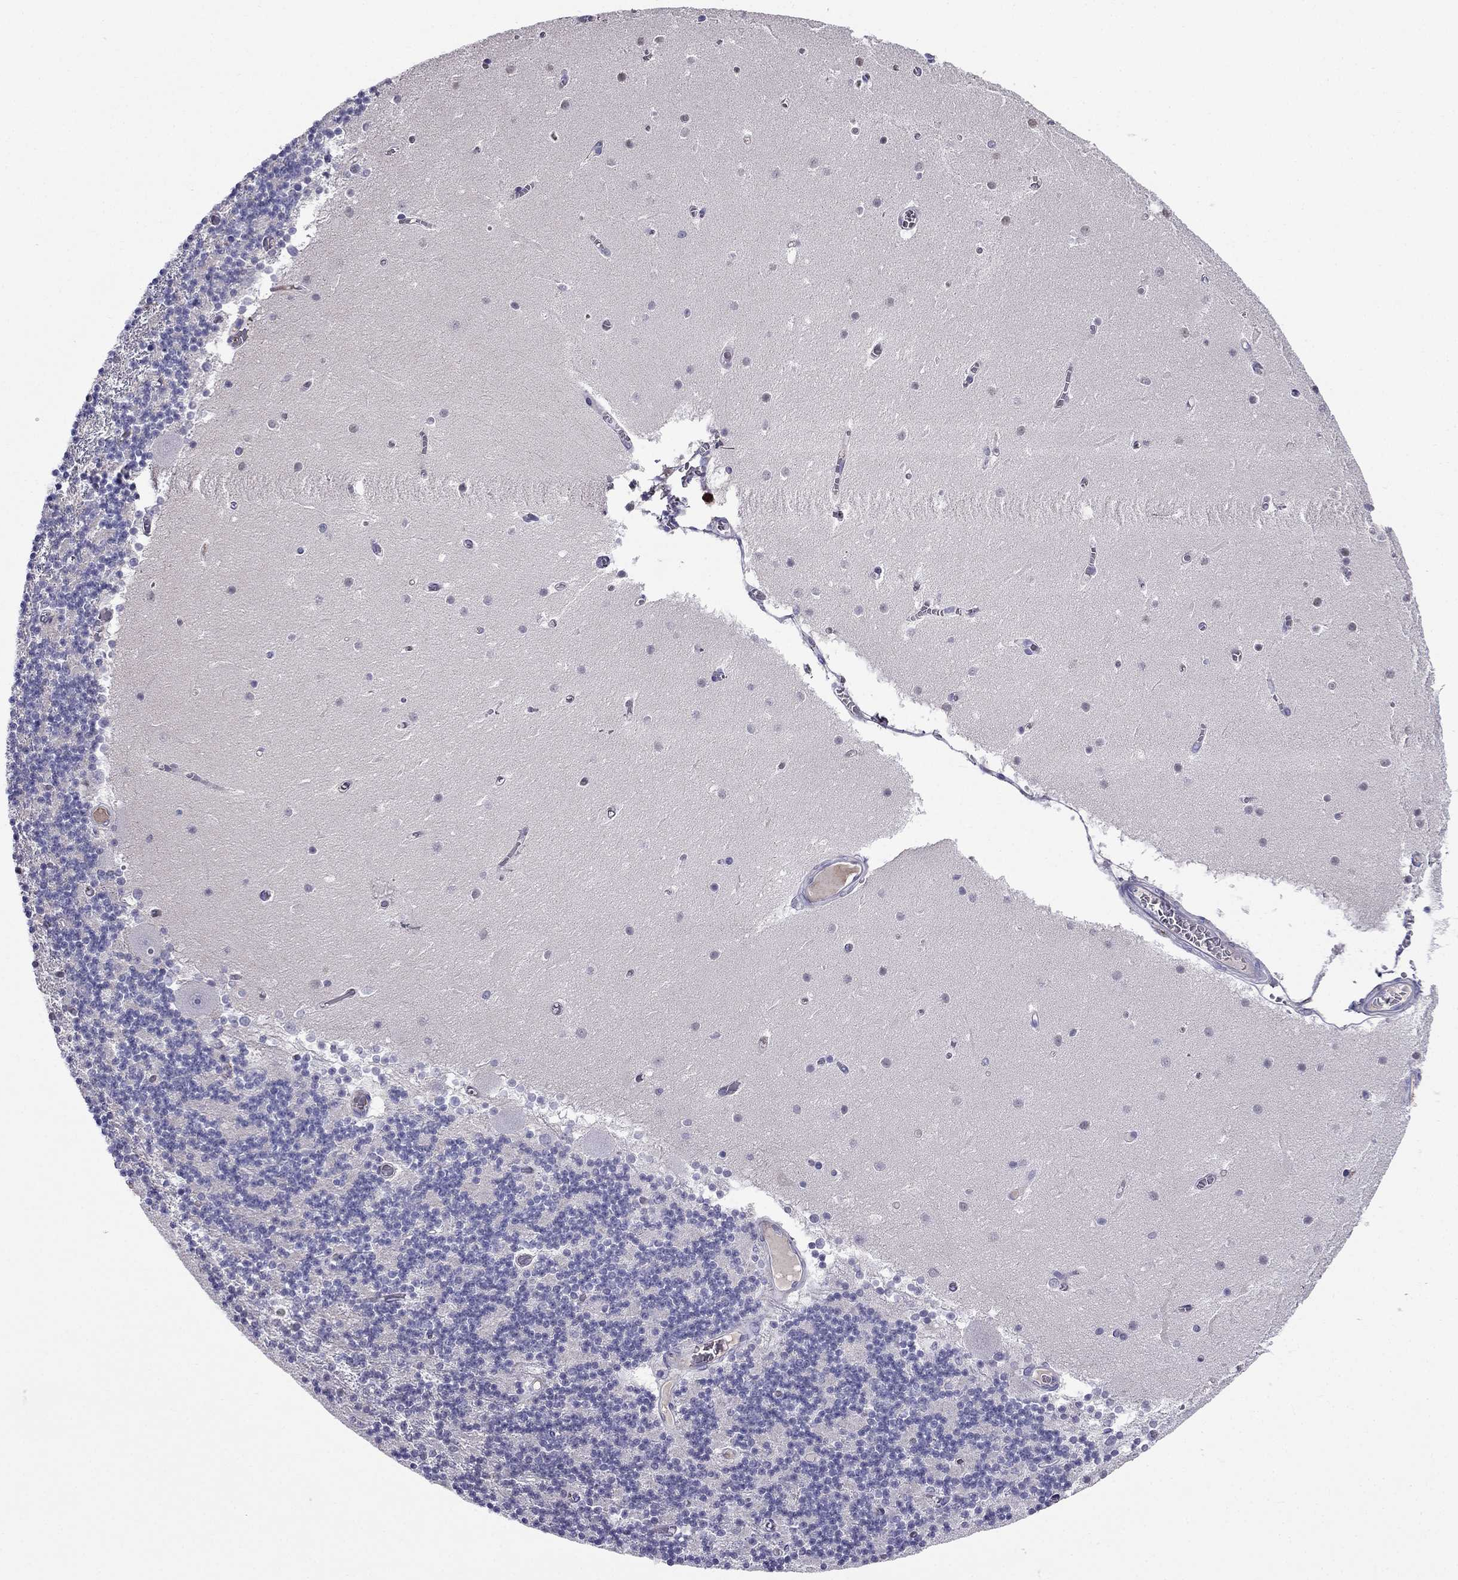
{"staining": {"intensity": "negative", "quantity": "none", "location": "none"}, "tissue": "cerebellum", "cell_type": "Cells in granular layer", "image_type": "normal", "snomed": [{"axis": "morphology", "description": "Normal tissue, NOS"}, {"axis": "topography", "description": "Cerebellum"}], "caption": "Immunohistochemistry image of benign cerebellum: cerebellum stained with DAB (3,3'-diaminobenzidine) displays no significant protein expression in cells in granular layer.", "gene": "TBC1D21", "patient": {"sex": "female", "age": 28}}